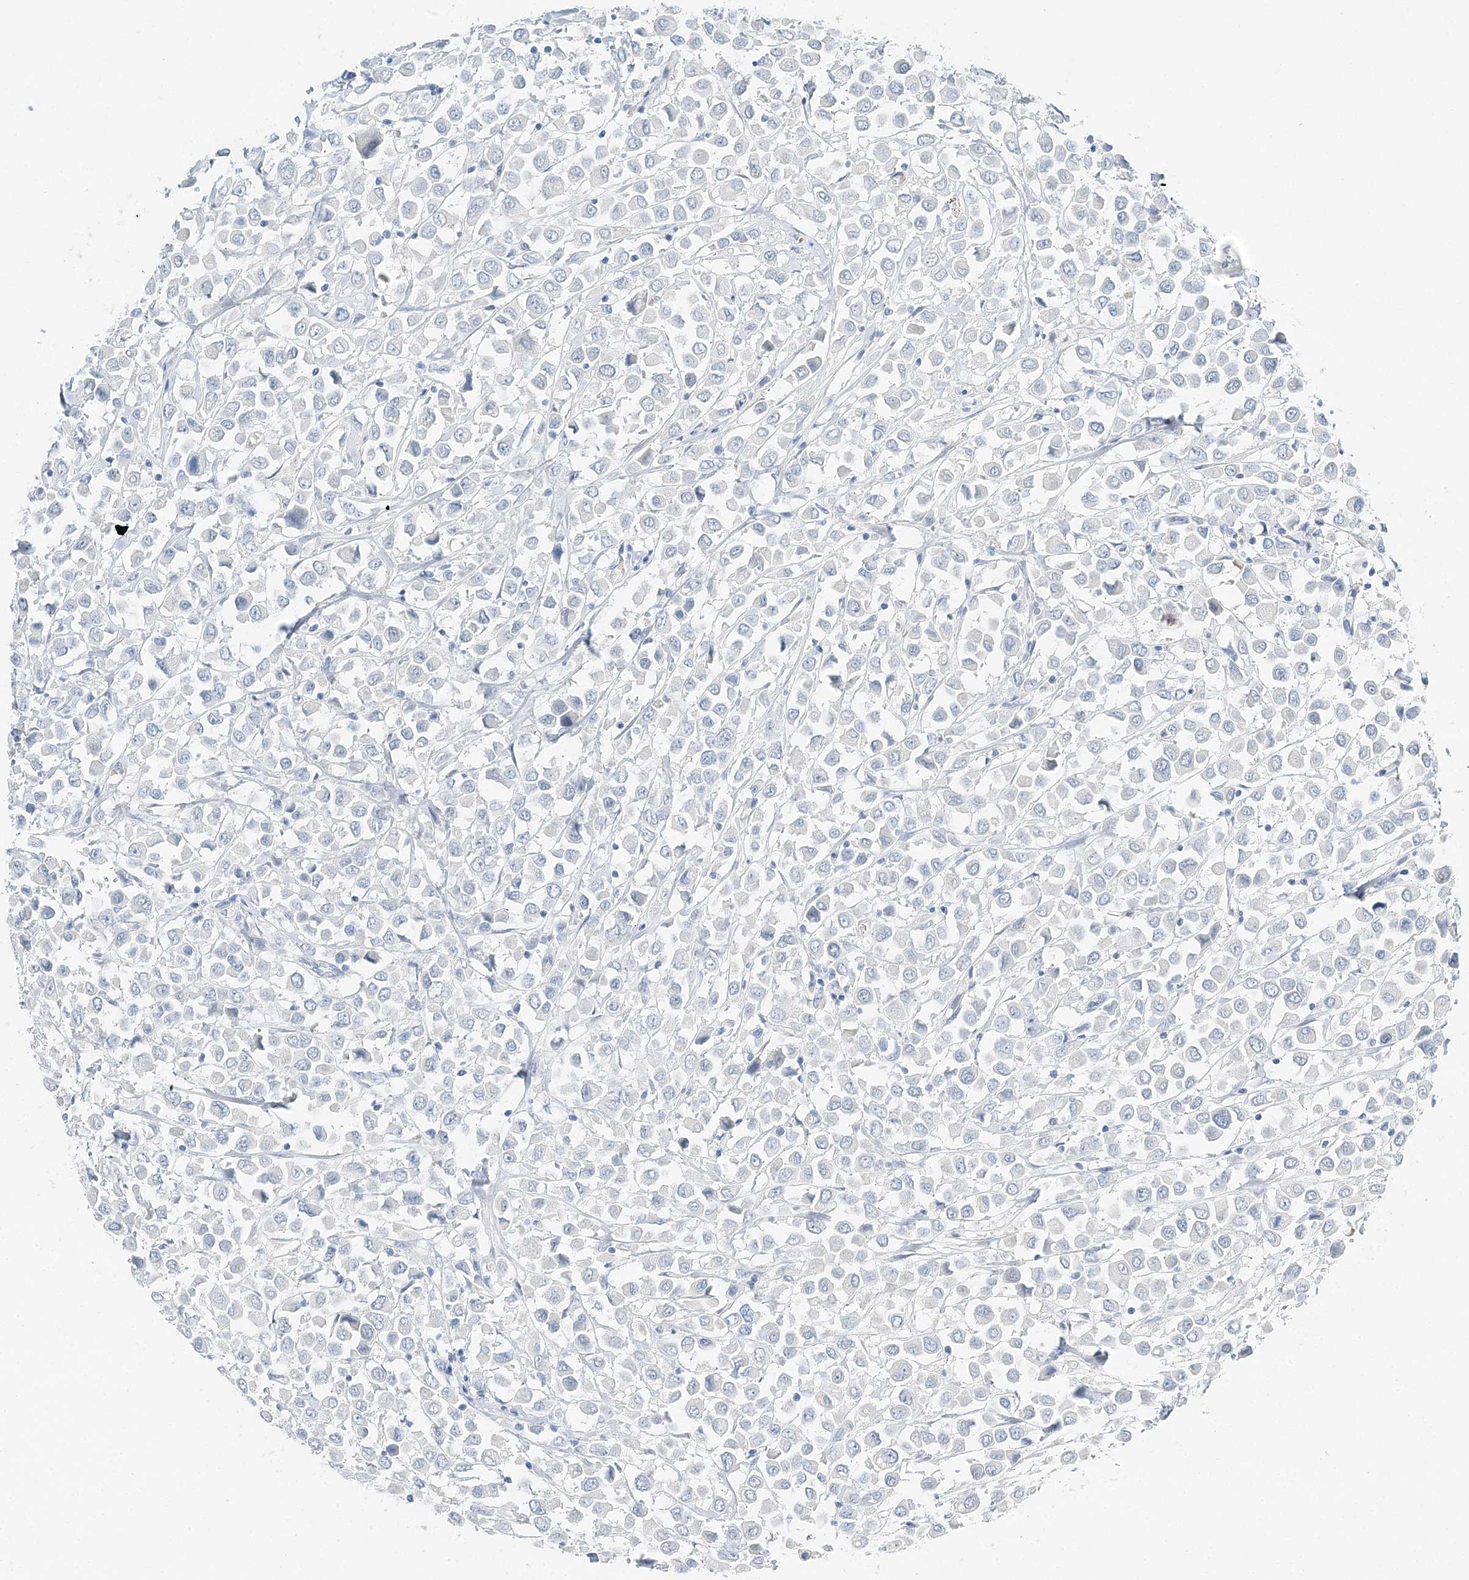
{"staining": {"intensity": "negative", "quantity": "none", "location": "none"}, "tissue": "breast cancer", "cell_type": "Tumor cells", "image_type": "cancer", "snomed": [{"axis": "morphology", "description": "Duct carcinoma"}, {"axis": "topography", "description": "Breast"}], "caption": "Image shows no protein positivity in tumor cells of breast cancer tissue.", "gene": "VILL", "patient": {"sex": "female", "age": 61}}